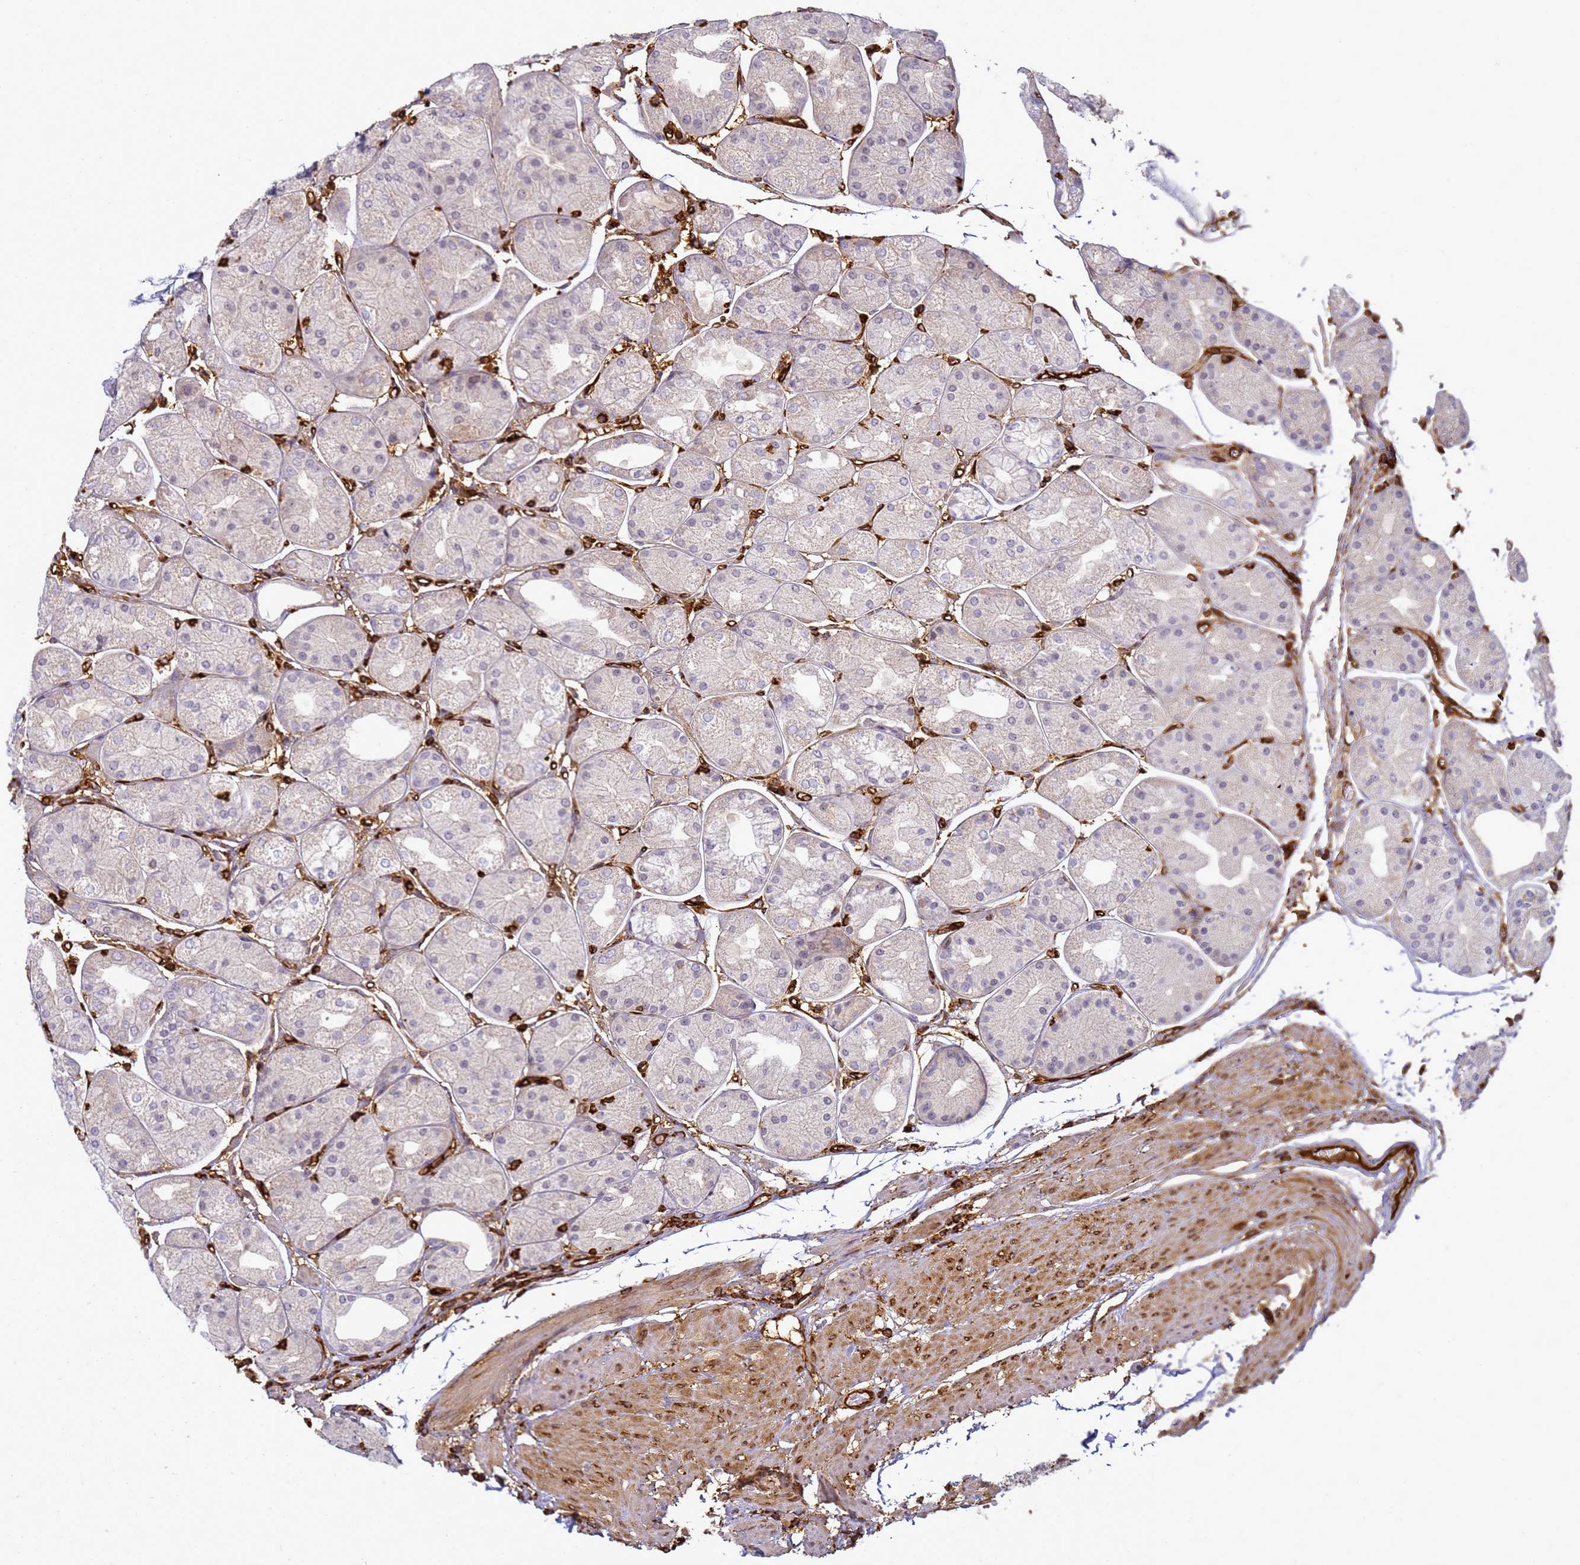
{"staining": {"intensity": "negative", "quantity": "none", "location": "none"}, "tissue": "stomach", "cell_type": "Glandular cells", "image_type": "normal", "snomed": [{"axis": "morphology", "description": "Normal tissue, NOS"}, {"axis": "topography", "description": "Stomach, upper"}], "caption": "Immunohistochemistry (IHC) histopathology image of benign stomach: human stomach stained with DAB displays no significant protein expression in glandular cells. (DAB (3,3'-diaminobenzidine) immunohistochemistry with hematoxylin counter stain).", "gene": "ZBTB8OS", "patient": {"sex": "male", "age": 72}}